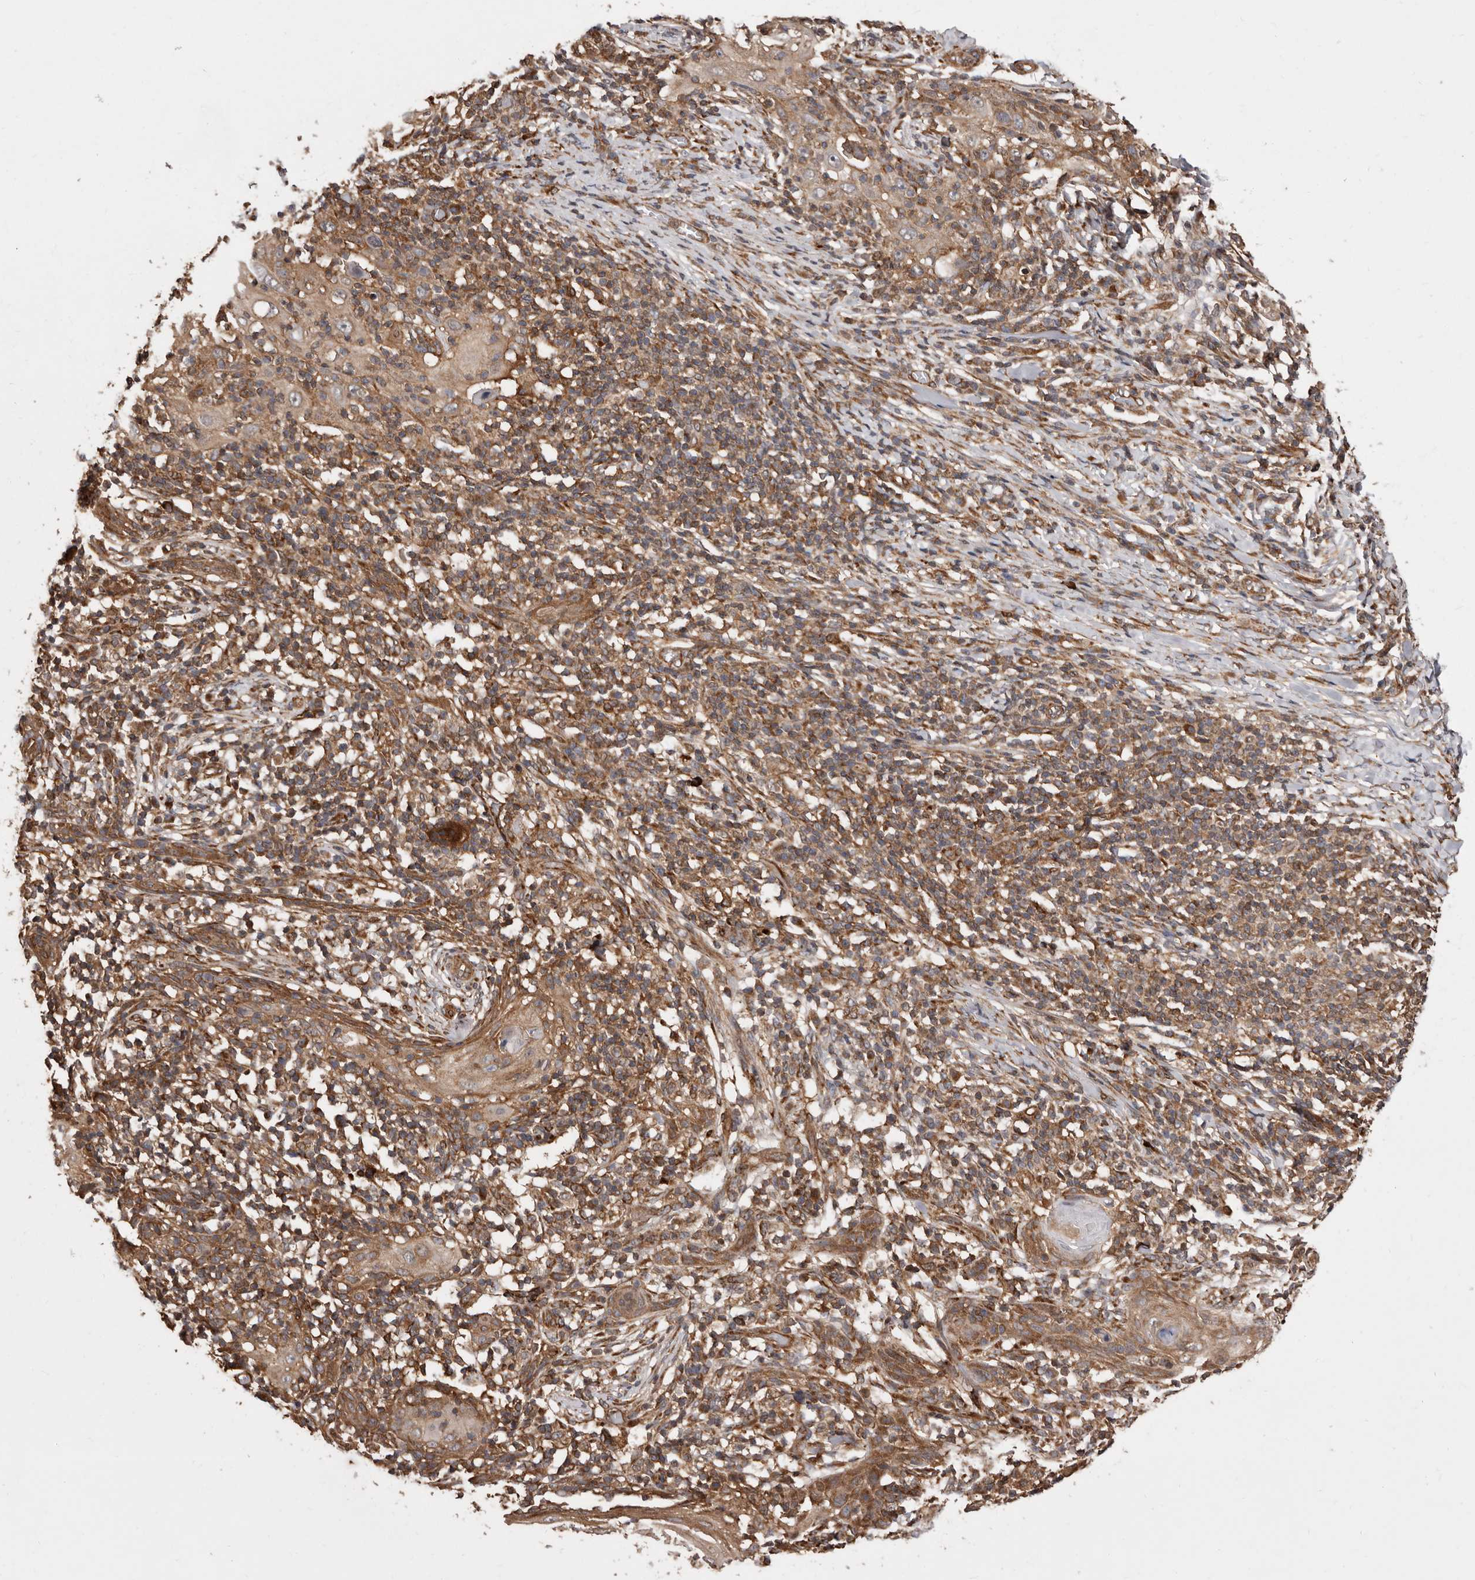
{"staining": {"intensity": "moderate", "quantity": ">75%", "location": "cytoplasmic/membranous"}, "tissue": "skin cancer", "cell_type": "Tumor cells", "image_type": "cancer", "snomed": [{"axis": "morphology", "description": "Squamous cell carcinoma, NOS"}, {"axis": "topography", "description": "Skin"}], "caption": "Protein expression analysis of skin squamous cell carcinoma reveals moderate cytoplasmic/membranous expression in about >75% of tumor cells. The staining was performed using DAB (3,3'-diaminobenzidine) to visualize the protein expression in brown, while the nuclei were stained in blue with hematoxylin (Magnification: 20x).", "gene": "FLAD1", "patient": {"sex": "female", "age": 88}}